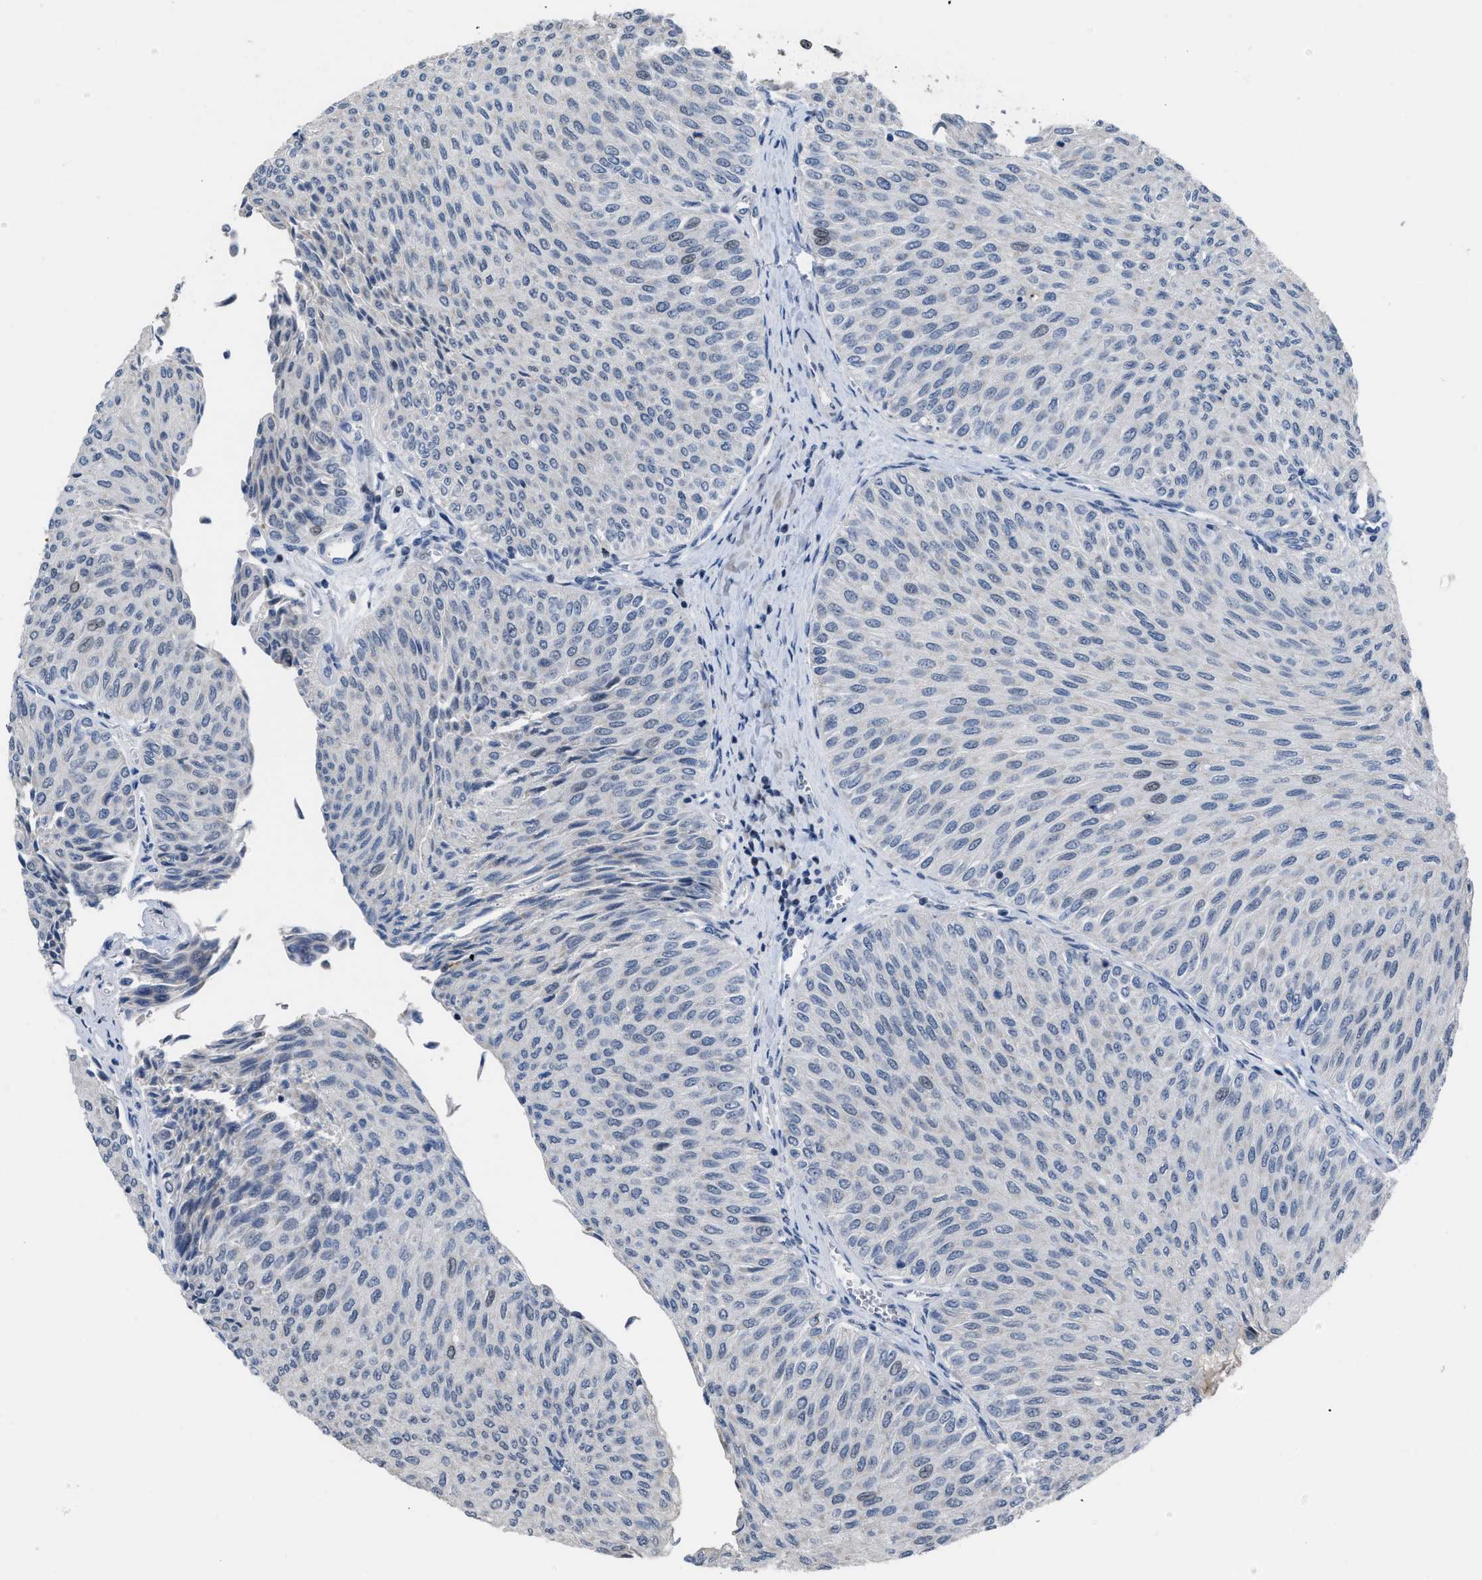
{"staining": {"intensity": "negative", "quantity": "none", "location": "none"}, "tissue": "urothelial cancer", "cell_type": "Tumor cells", "image_type": "cancer", "snomed": [{"axis": "morphology", "description": "Urothelial carcinoma, Low grade"}, {"axis": "topography", "description": "Urinary bladder"}], "caption": "High power microscopy histopathology image of an immunohistochemistry (IHC) histopathology image of low-grade urothelial carcinoma, revealing no significant positivity in tumor cells.", "gene": "SETDB1", "patient": {"sex": "male", "age": 78}}